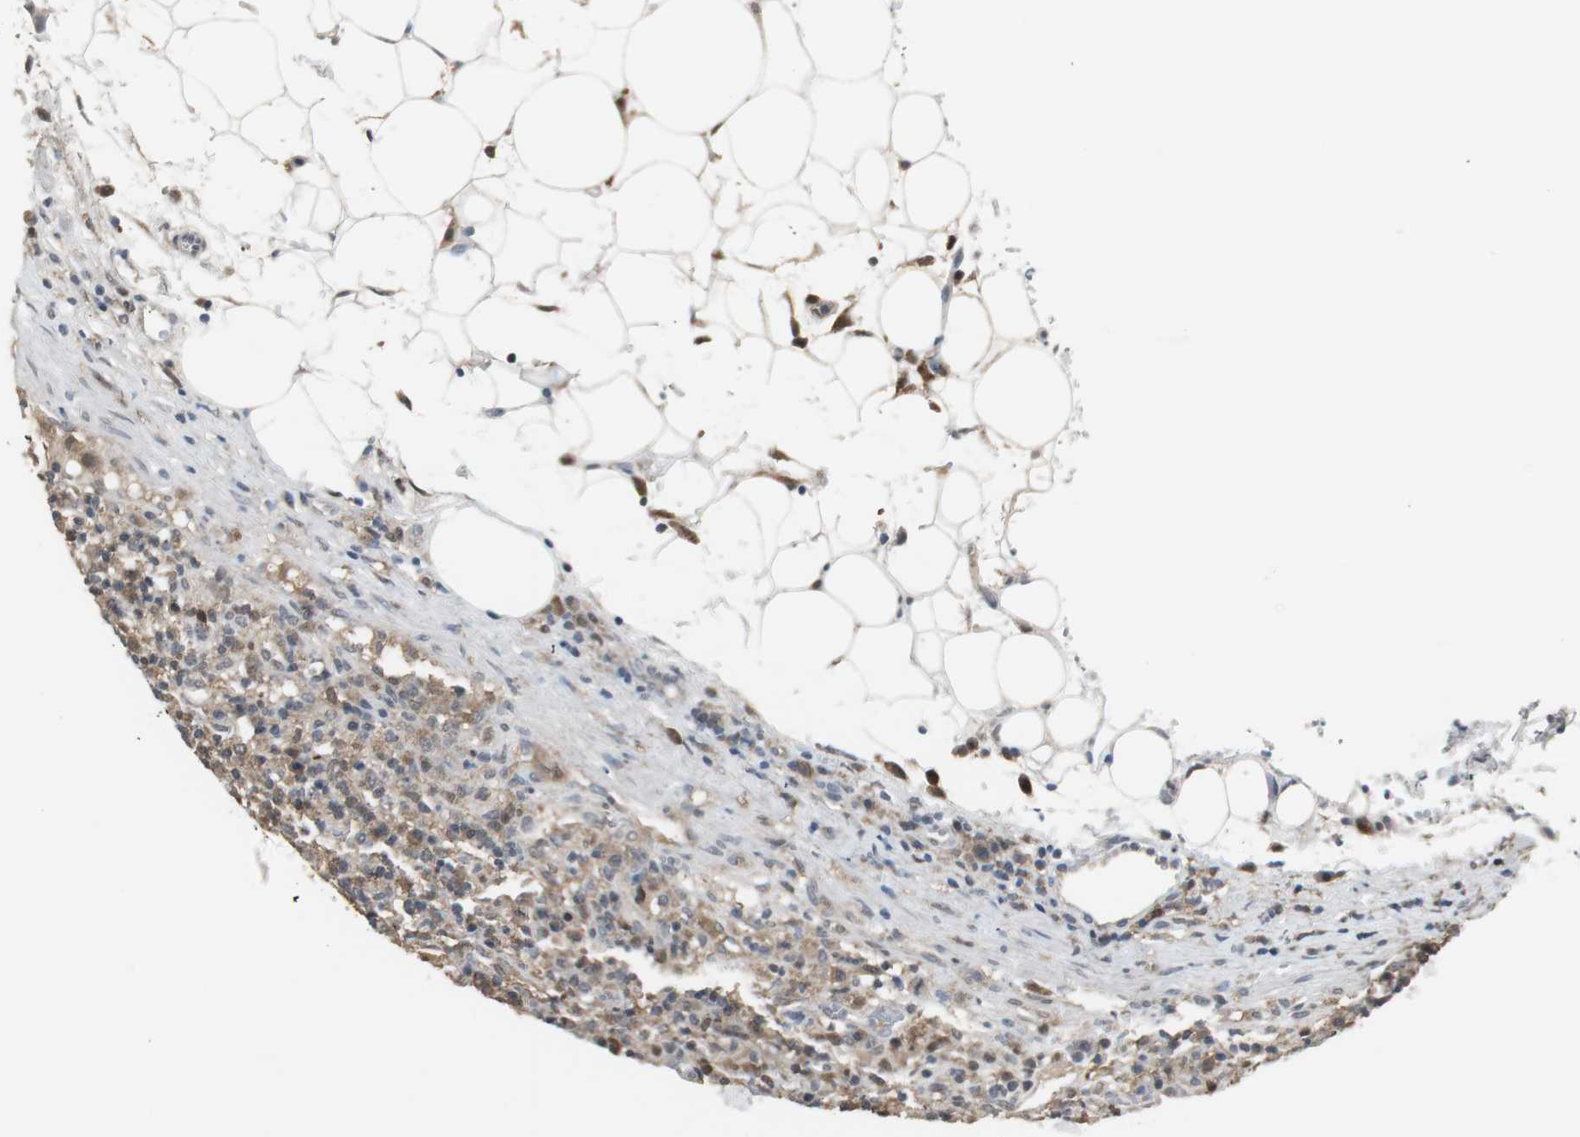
{"staining": {"intensity": "moderate", "quantity": "25%-75%", "location": "cytoplasmic/membranous,nuclear"}, "tissue": "lymphoma", "cell_type": "Tumor cells", "image_type": "cancer", "snomed": [{"axis": "morphology", "description": "Hodgkin's disease, NOS"}, {"axis": "topography", "description": "Lymph node"}], "caption": "Lymphoma tissue exhibits moderate cytoplasmic/membranous and nuclear expression in about 25%-75% of tumor cells", "gene": "PLIN3", "patient": {"sex": "male", "age": 65}}